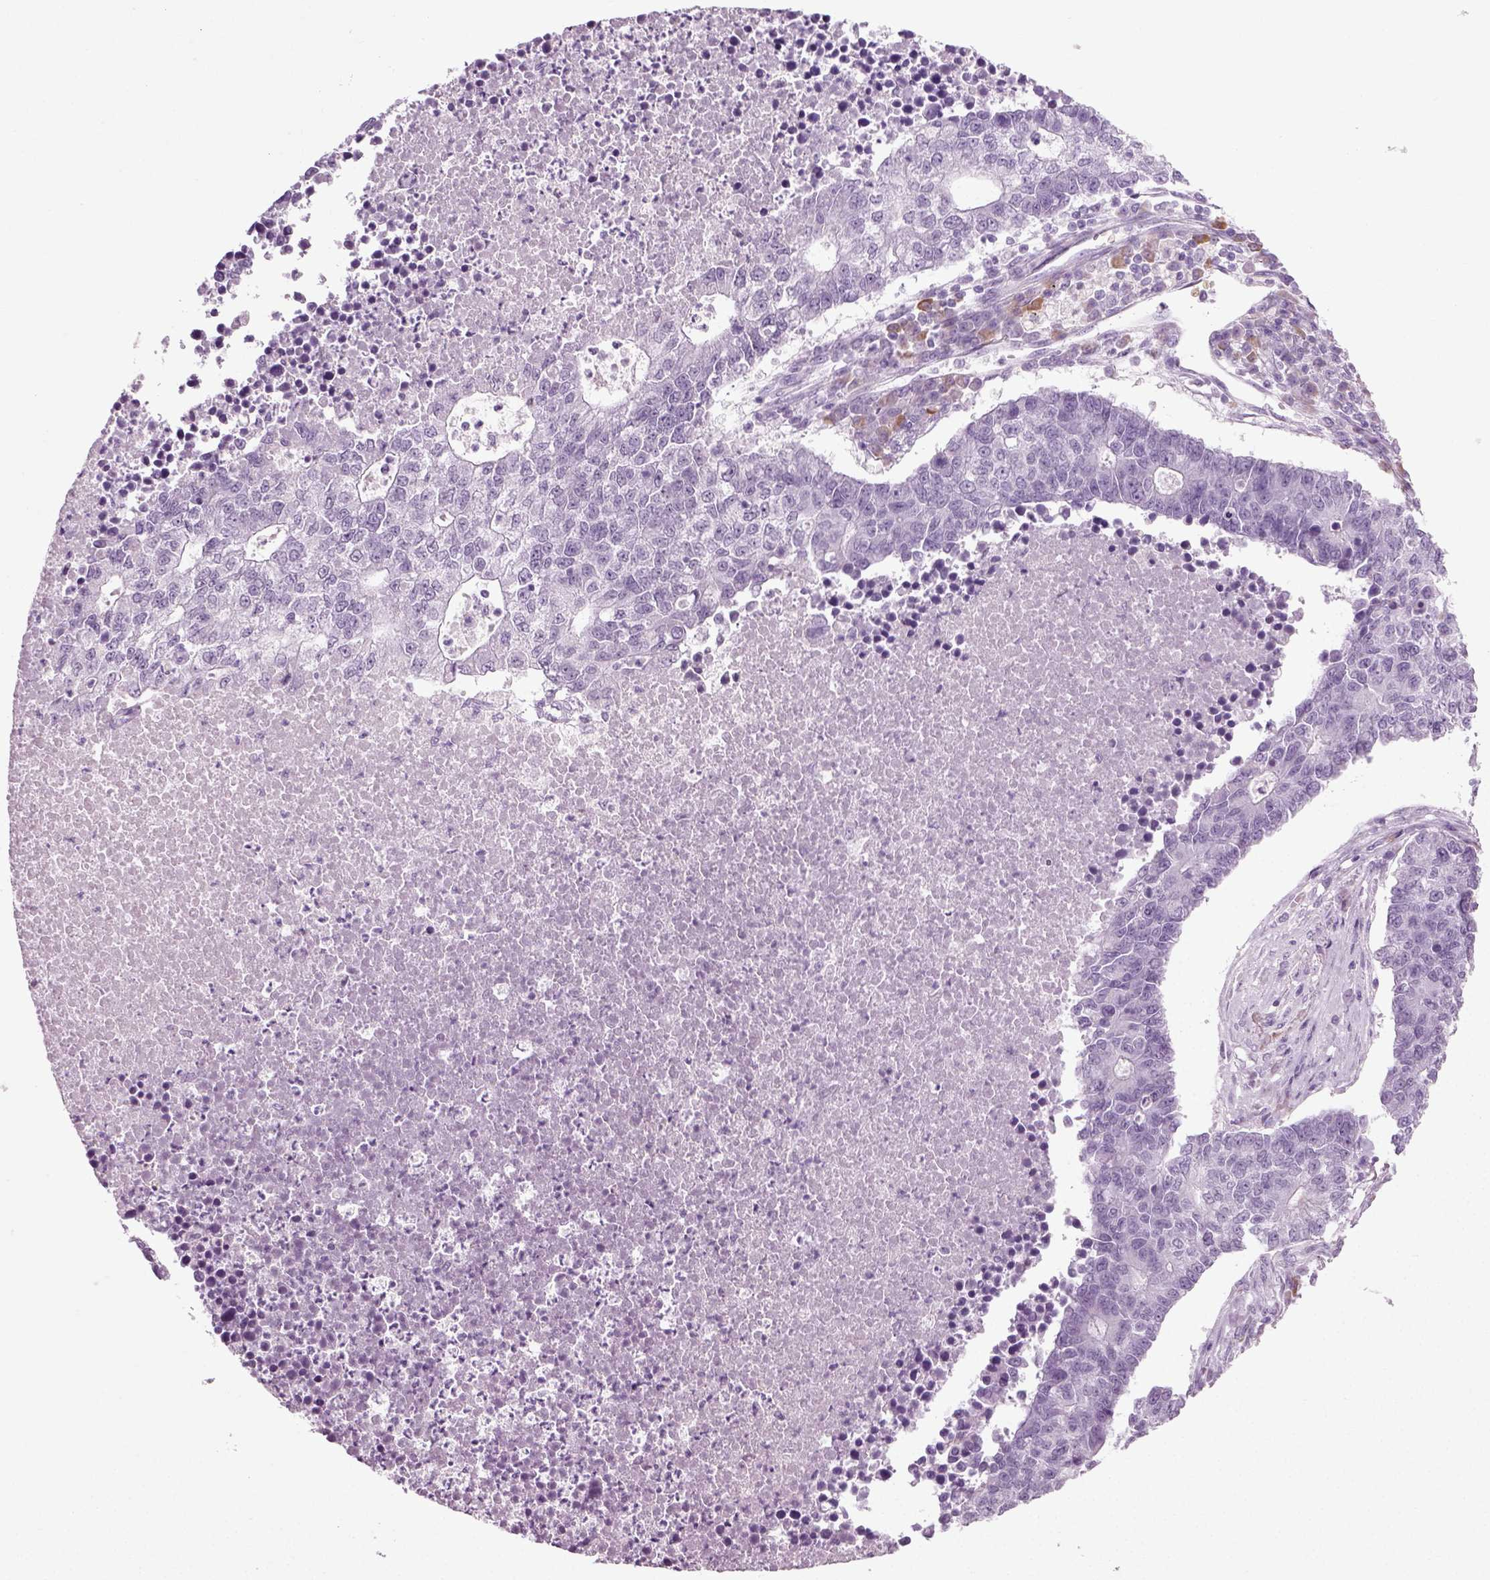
{"staining": {"intensity": "negative", "quantity": "none", "location": "none"}, "tissue": "lung cancer", "cell_type": "Tumor cells", "image_type": "cancer", "snomed": [{"axis": "morphology", "description": "Adenocarcinoma, NOS"}, {"axis": "topography", "description": "Lung"}], "caption": "Tumor cells are negative for brown protein staining in lung cancer.", "gene": "PRLH", "patient": {"sex": "male", "age": 57}}